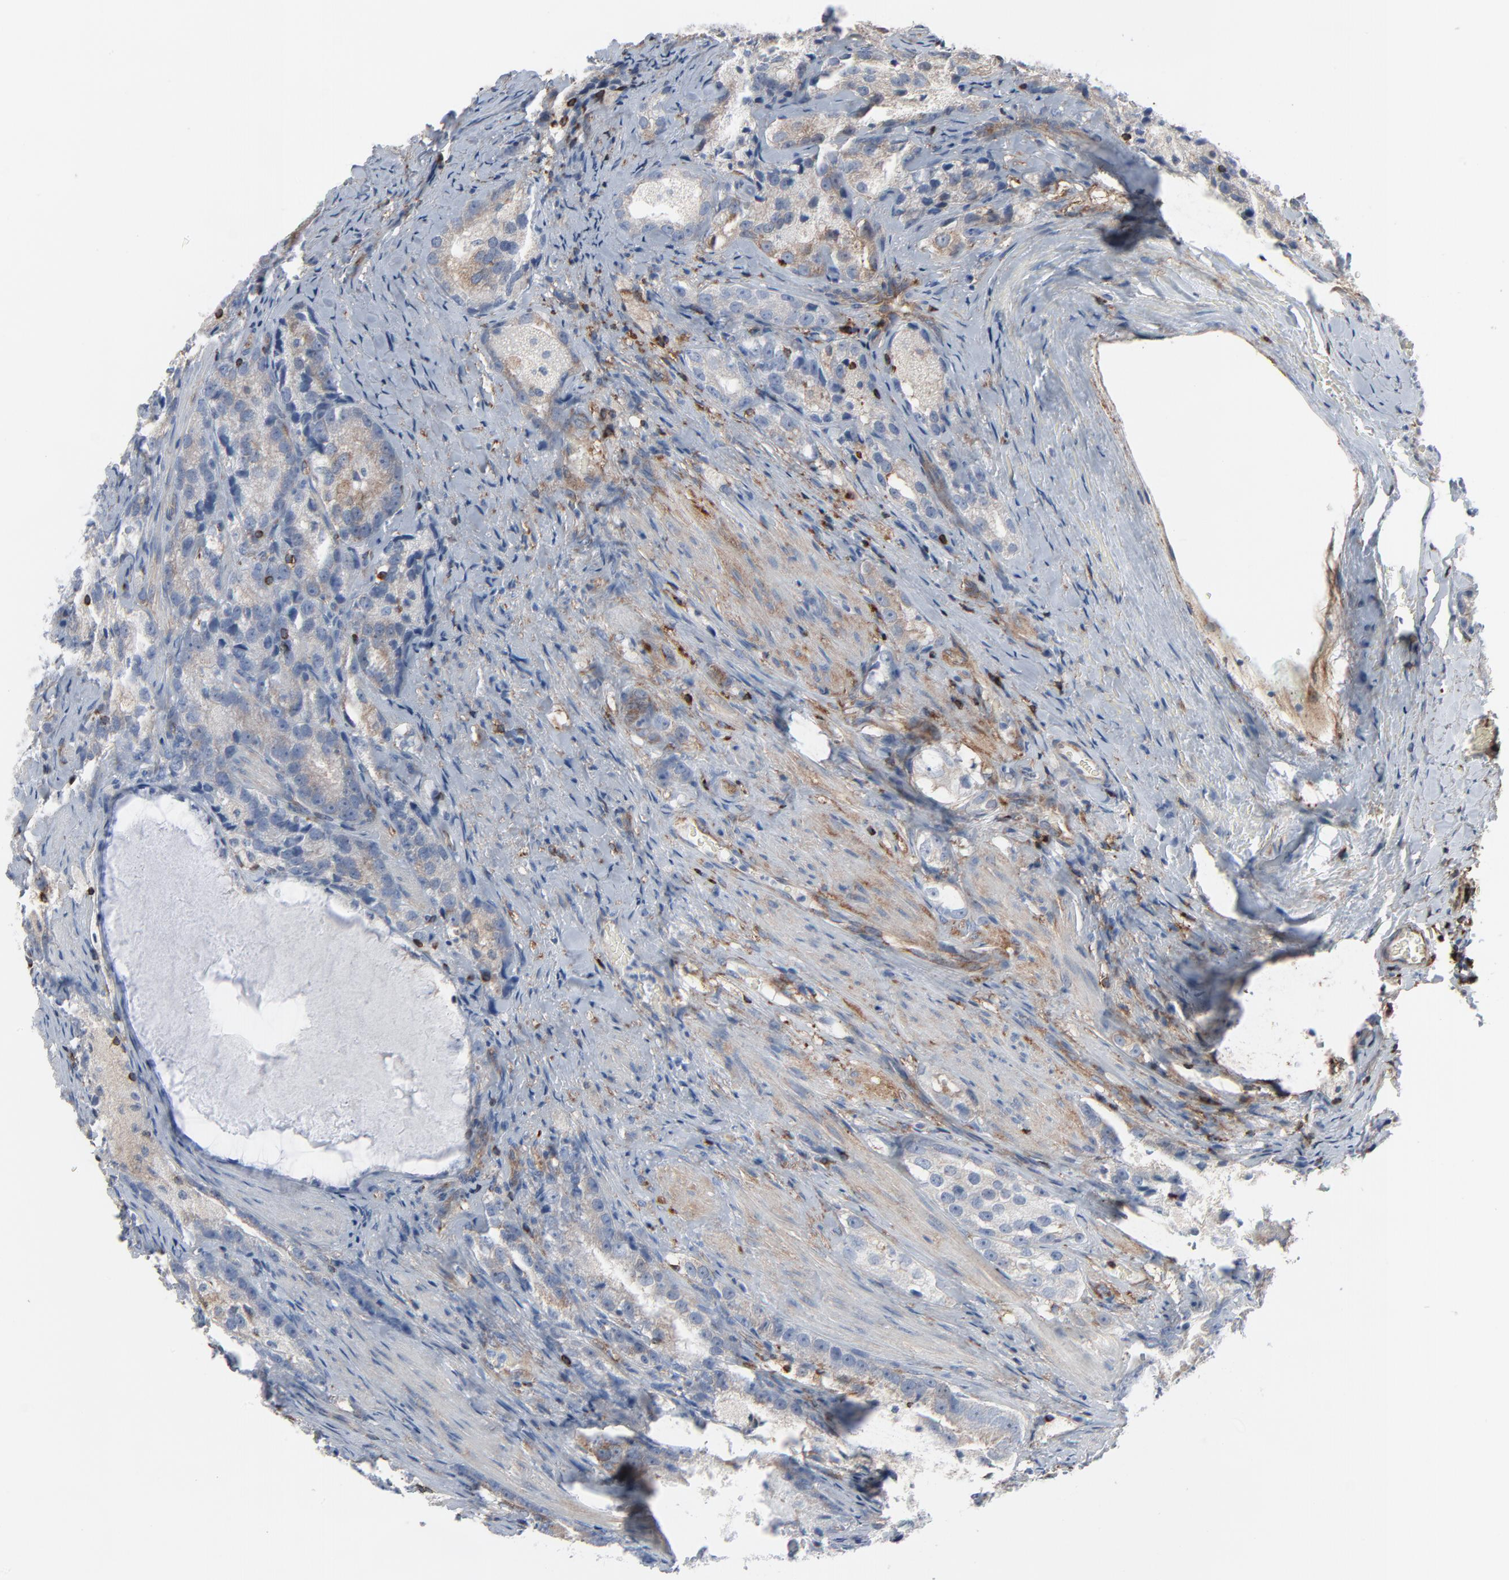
{"staining": {"intensity": "weak", "quantity": "25%-75%", "location": "cytoplasmic/membranous"}, "tissue": "prostate cancer", "cell_type": "Tumor cells", "image_type": "cancer", "snomed": [{"axis": "morphology", "description": "Adenocarcinoma, High grade"}, {"axis": "topography", "description": "Prostate"}], "caption": "This is an image of immunohistochemistry staining of prostate adenocarcinoma (high-grade), which shows weak staining in the cytoplasmic/membranous of tumor cells.", "gene": "OPTN", "patient": {"sex": "male", "age": 63}}